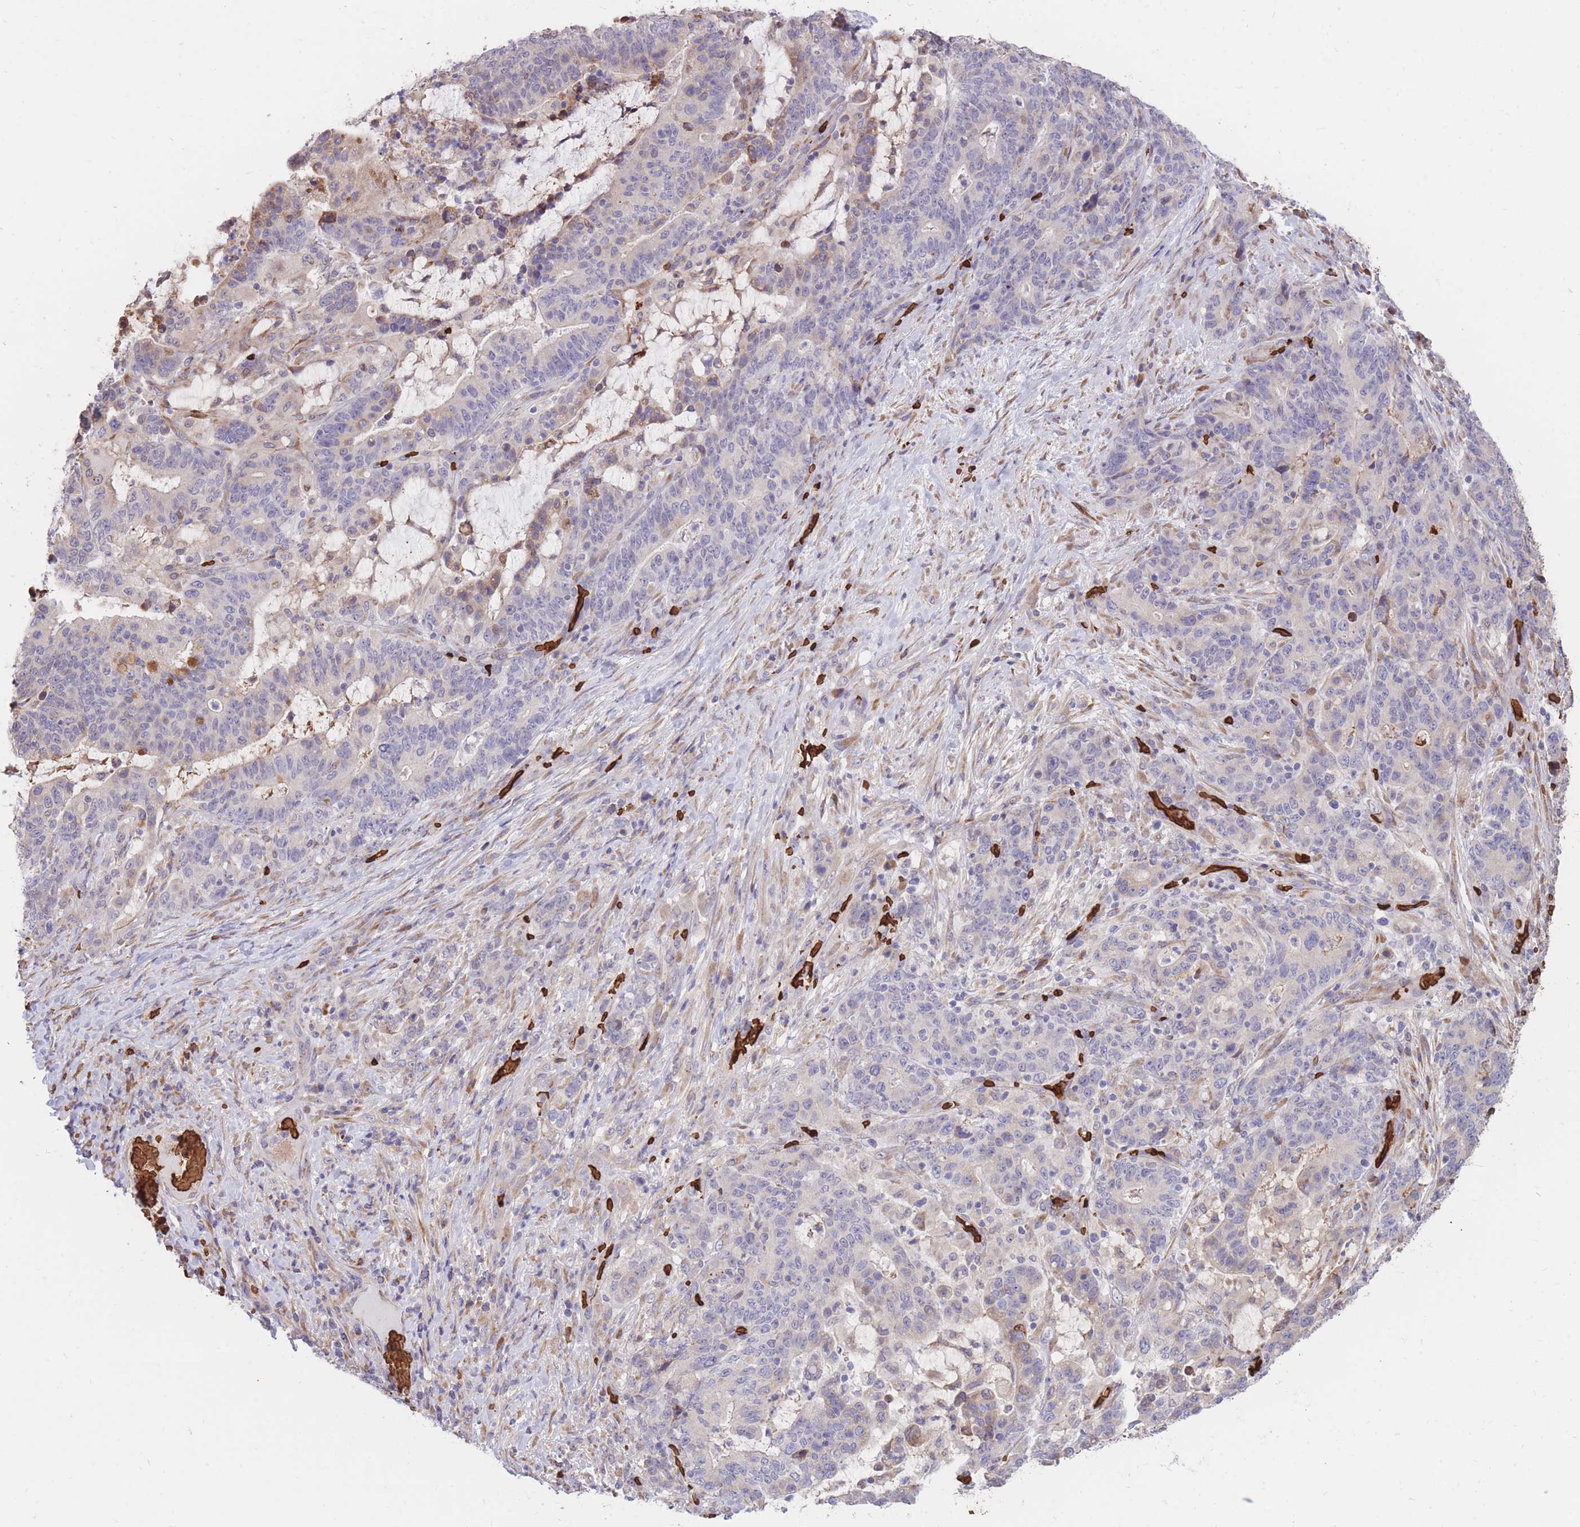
{"staining": {"intensity": "negative", "quantity": "none", "location": "none"}, "tissue": "stomach cancer", "cell_type": "Tumor cells", "image_type": "cancer", "snomed": [{"axis": "morphology", "description": "Normal tissue, NOS"}, {"axis": "morphology", "description": "Adenocarcinoma, NOS"}, {"axis": "topography", "description": "Stomach"}], "caption": "DAB (3,3'-diaminobenzidine) immunohistochemical staining of stomach cancer (adenocarcinoma) reveals no significant staining in tumor cells.", "gene": "ATP10D", "patient": {"sex": "female", "age": 64}}